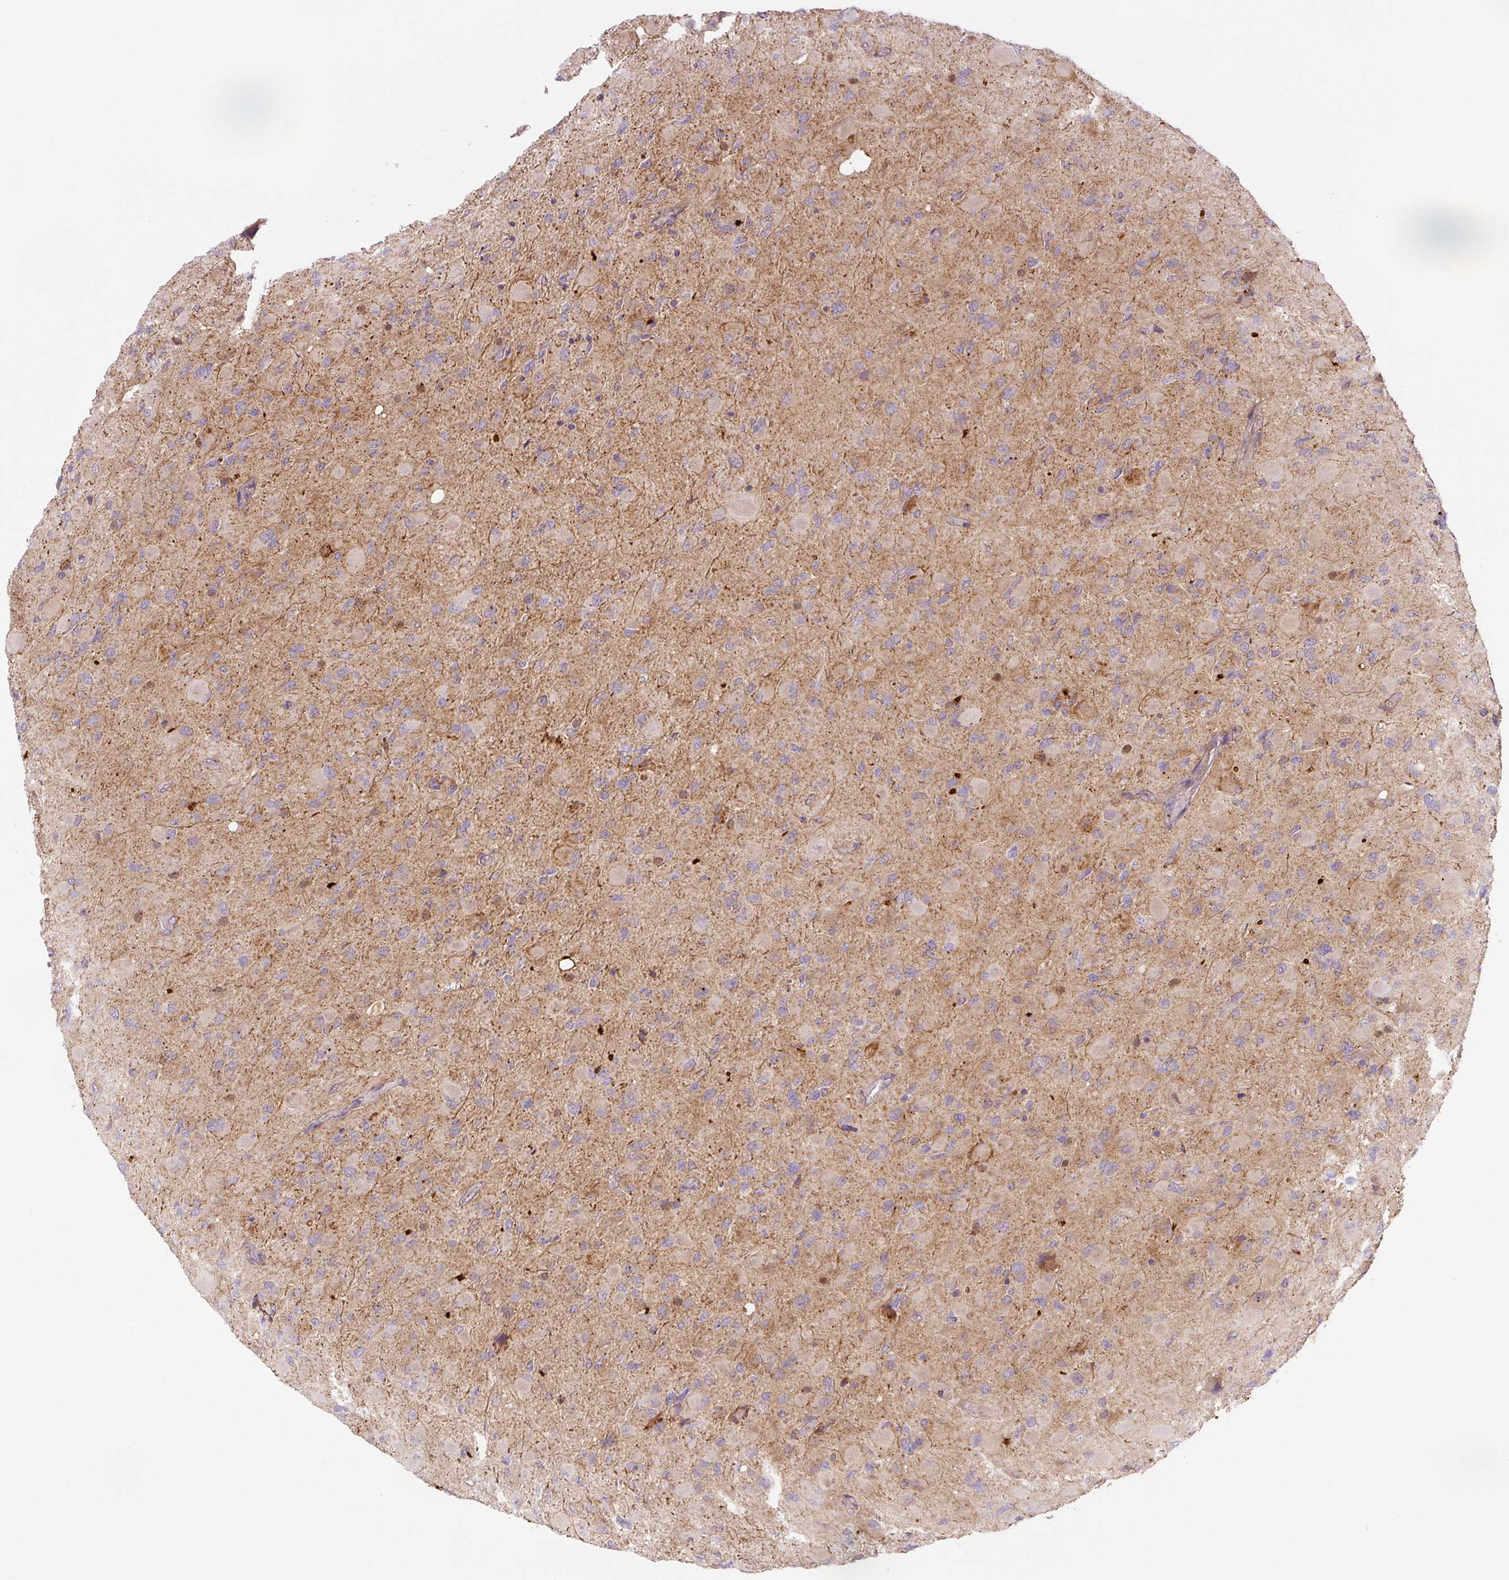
{"staining": {"intensity": "moderate", "quantity": "<25%", "location": "cytoplasmic/membranous"}, "tissue": "glioma", "cell_type": "Tumor cells", "image_type": "cancer", "snomed": [{"axis": "morphology", "description": "Glioma, malignant, High grade"}, {"axis": "topography", "description": "Cerebral cortex"}], "caption": "A high-resolution photomicrograph shows IHC staining of glioma, which reveals moderate cytoplasmic/membranous positivity in about <25% of tumor cells.", "gene": "ZSWIM7", "patient": {"sex": "female", "age": 36}}